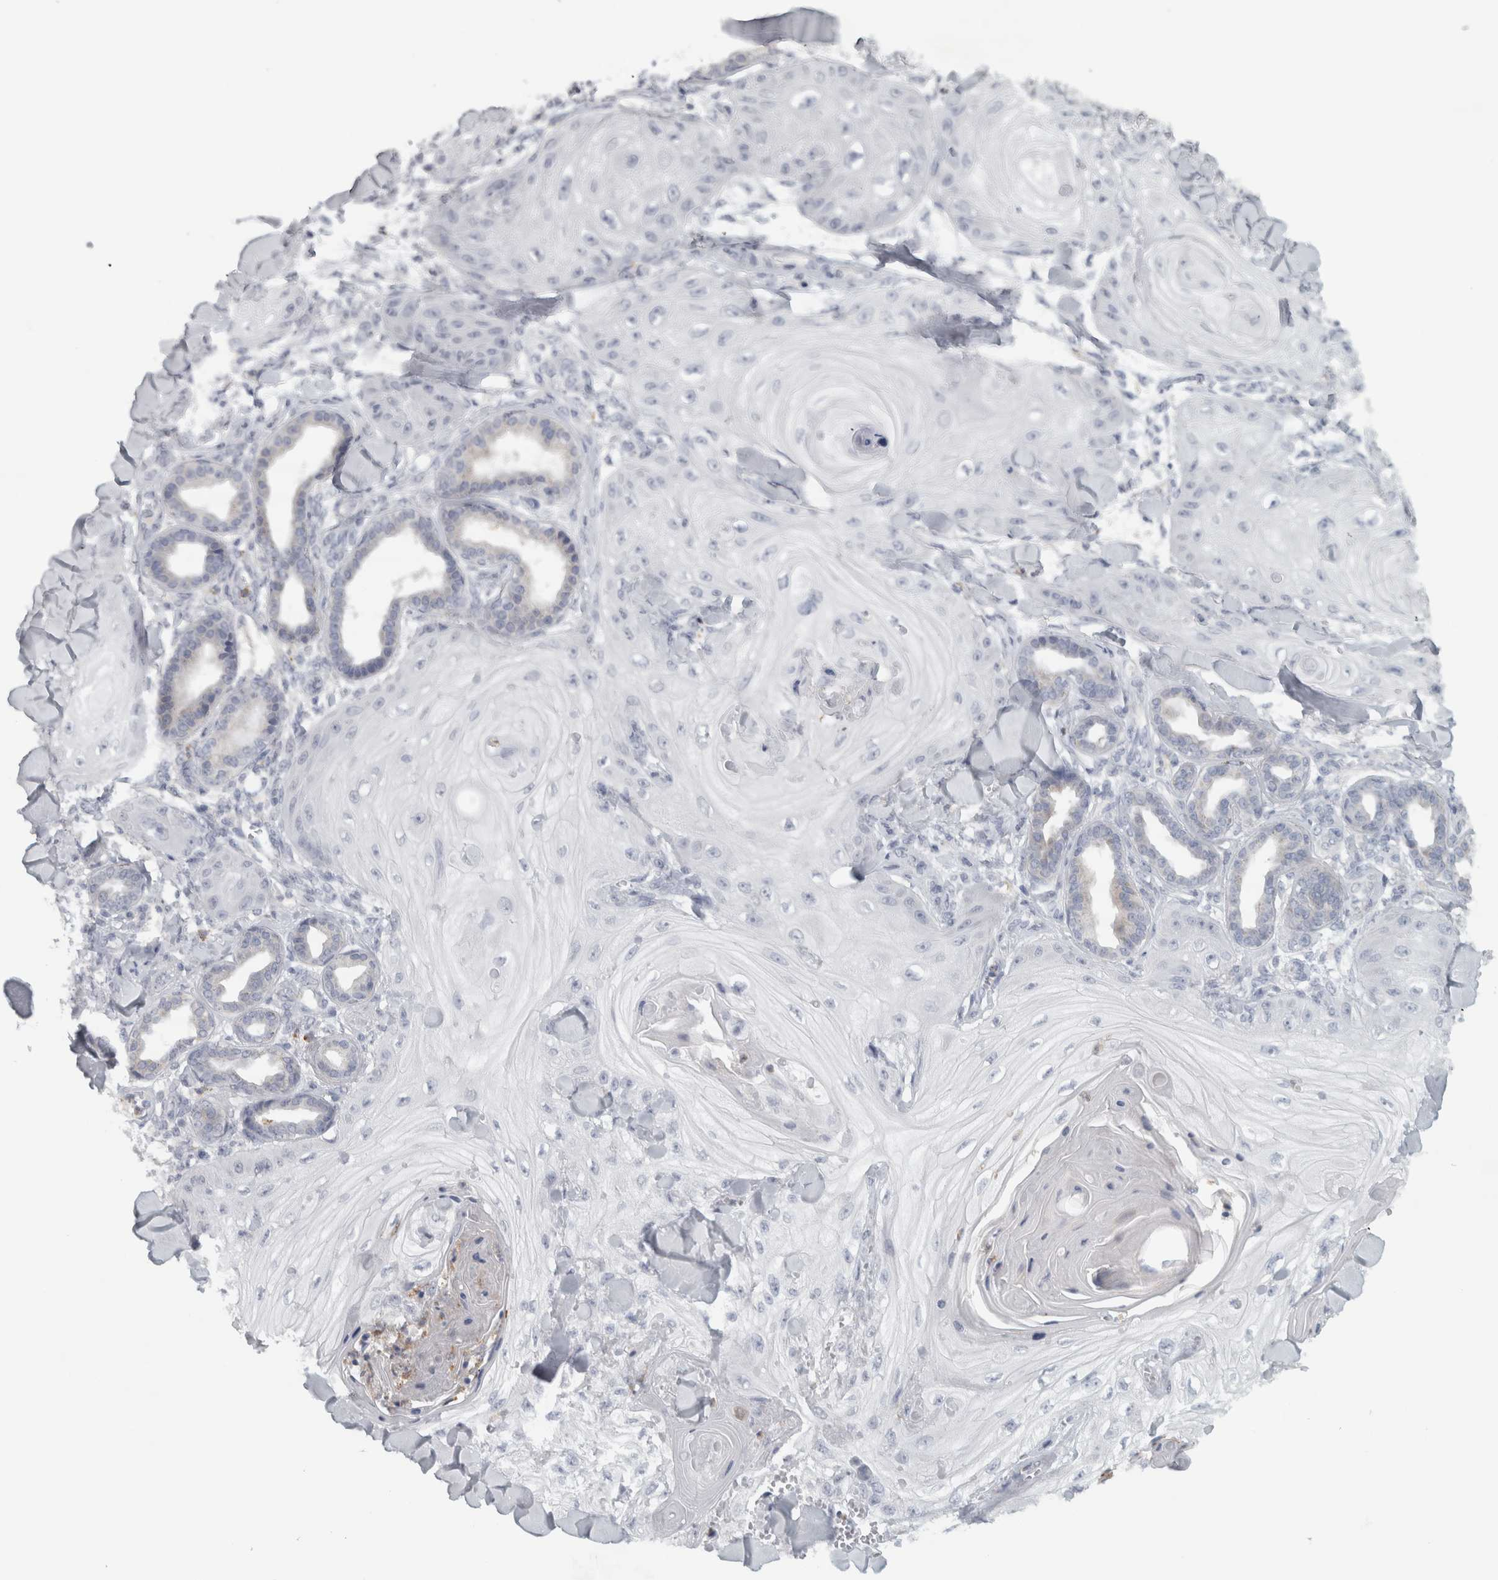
{"staining": {"intensity": "negative", "quantity": "none", "location": "none"}, "tissue": "skin cancer", "cell_type": "Tumor cells", "image_type": "cancer", "snomed": [{"axis": "morphology", "description": "Squamous cell carcinoma, NOS"}, {"axis": "topography", "description": "Skin"}], "caption": "DAB immunohistochemical staining of squamous cell carcinoma (skin) shows no significant positivity in tumor cells.", "gene": "PTPRN2", "patient": {"sex": "male", "age": 74}}